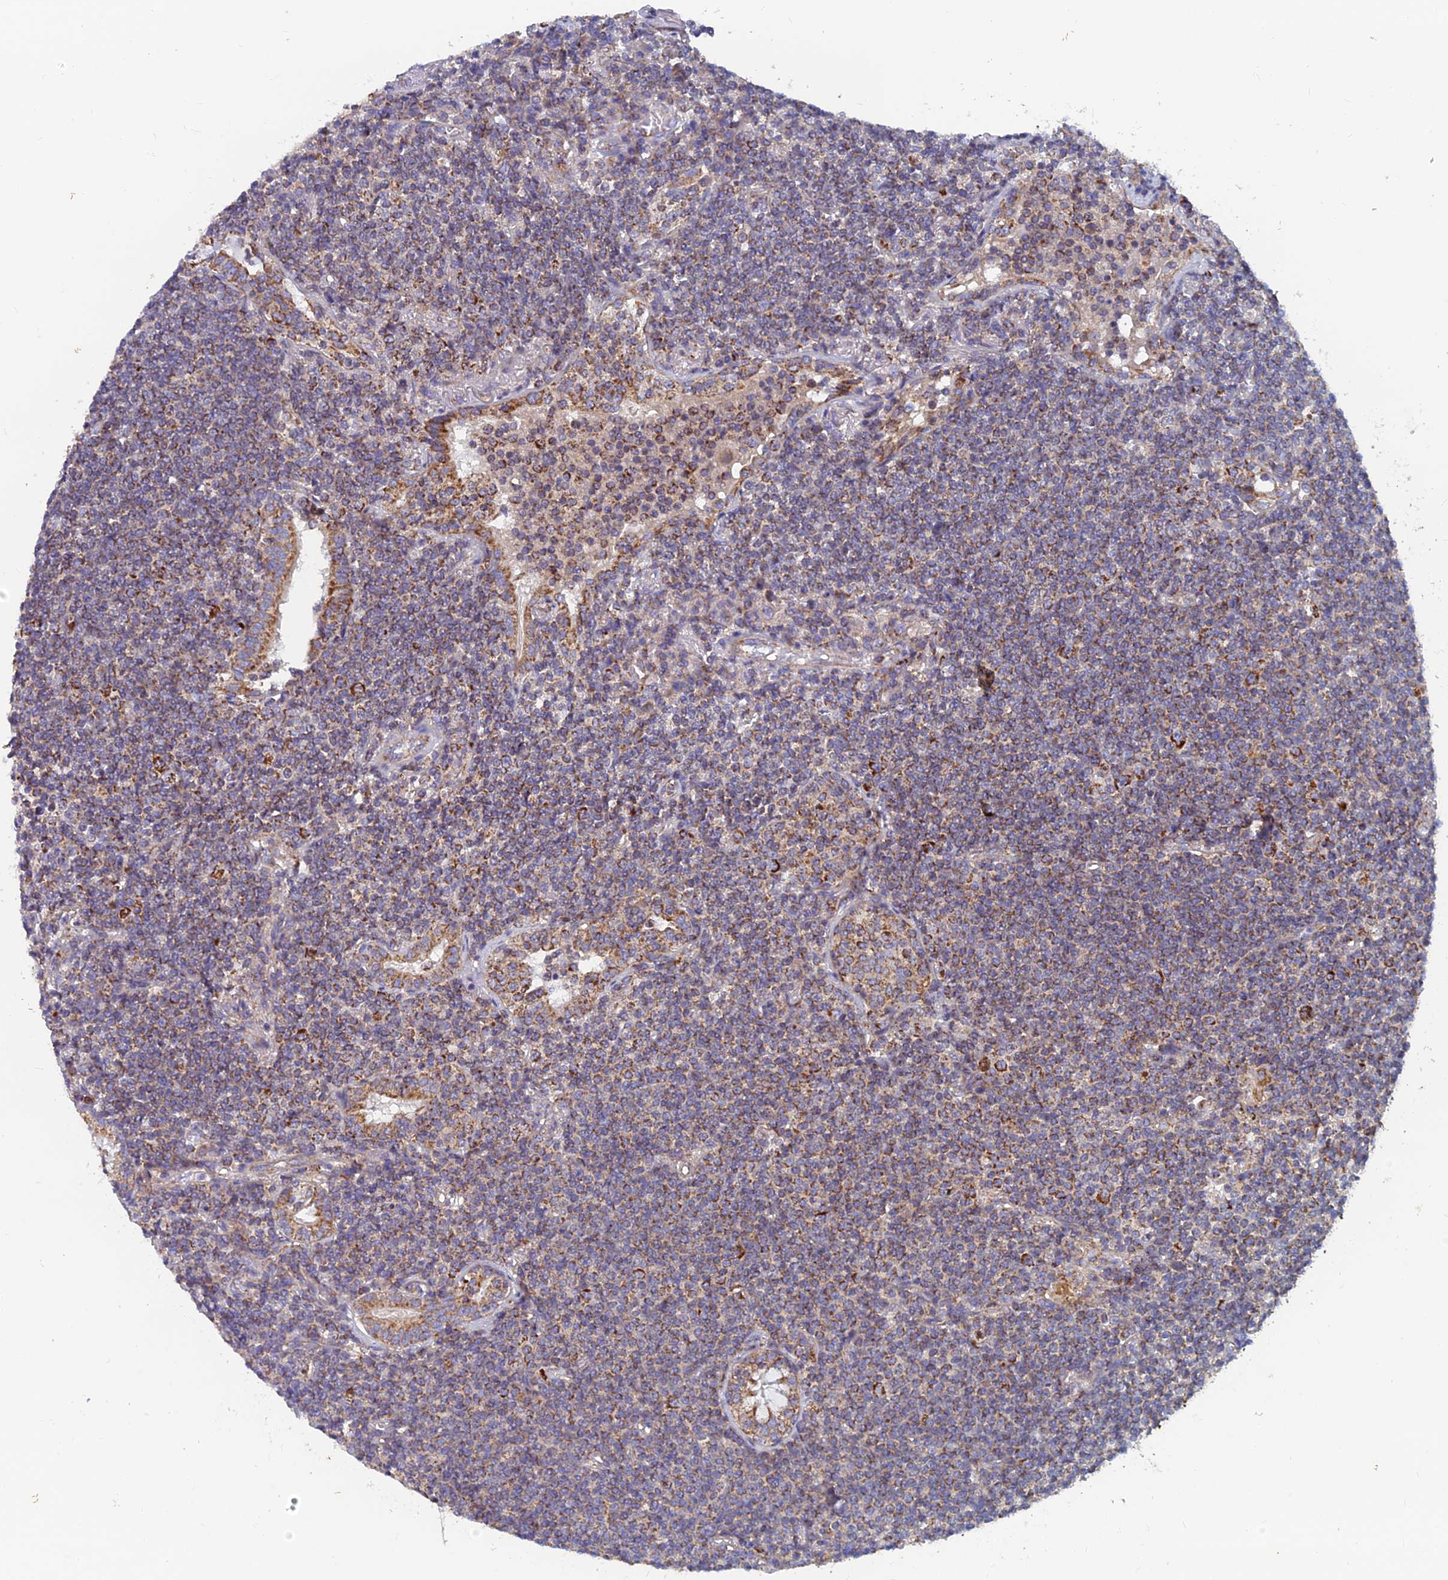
{"staining": {"intensity": "moderate", "quantity": "25%-75%", "location": "cytoplasmic/membranous"}, "tissue": "lymphoma", "cell_type": "Tumor cells", "image_type": "cancer", "snomed": [{"axis": "morphology", "description": "Malignant lymphoma, non-Hodgkin's type, Low grade"}, {"axis": "topography", "description": "Lung"}], "caption": "Low-grade malignant lymphoma, non-Hodgkin's type stained for a protein (brown) demonstrates moderate cytoplasmic/membranous positive positivity in about 25%-75% of tumor cells.", "gene": "MRPS9", "patient": {"sex": "female", "age": 71}}